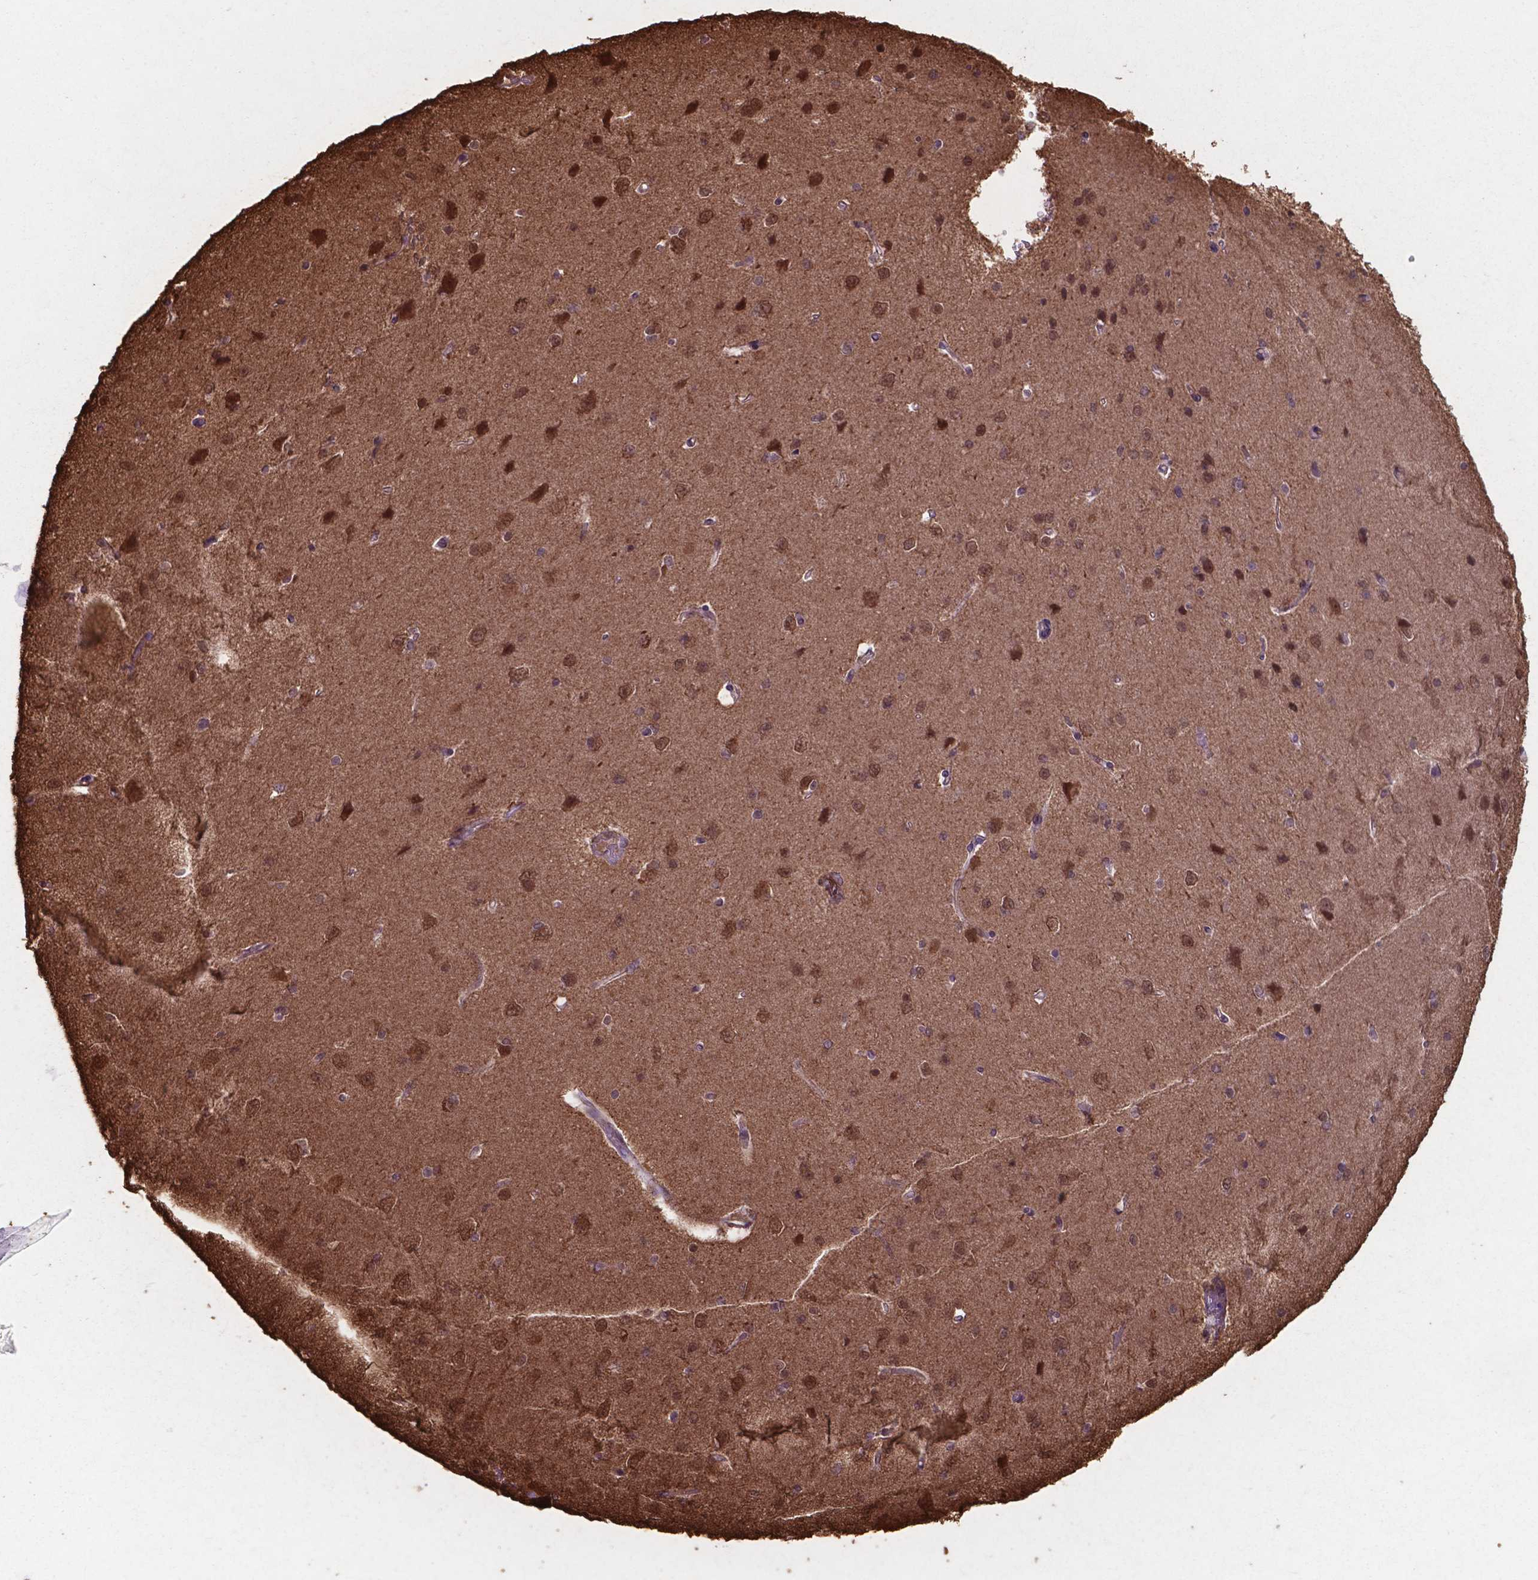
{"staining": {"intensity": "moderate", "quantity": "<25%", "location": "cytoplasmic/membranous,nuclear"}, "tissue": "cerebral cortex", "cell_type": "Endothelial cells", "image_type": "normal", "snomed": [{"axis": "morphology", "description": "Normal tissue, NOS"}, {"axis": "topography", "description": "Cerebral cortex"}], "caption": "Immunohistochemical staining of unremarkable human cerebral cortex reveals moderate cytoplasmic/membranous,nuclear protein staining in approximately <25% of endothelial cells. (DAB IHC, brown staining for protein, blue staining for nuclei).", "gene": "CHP2", "patient": {"sex": "male", "age": 37}}